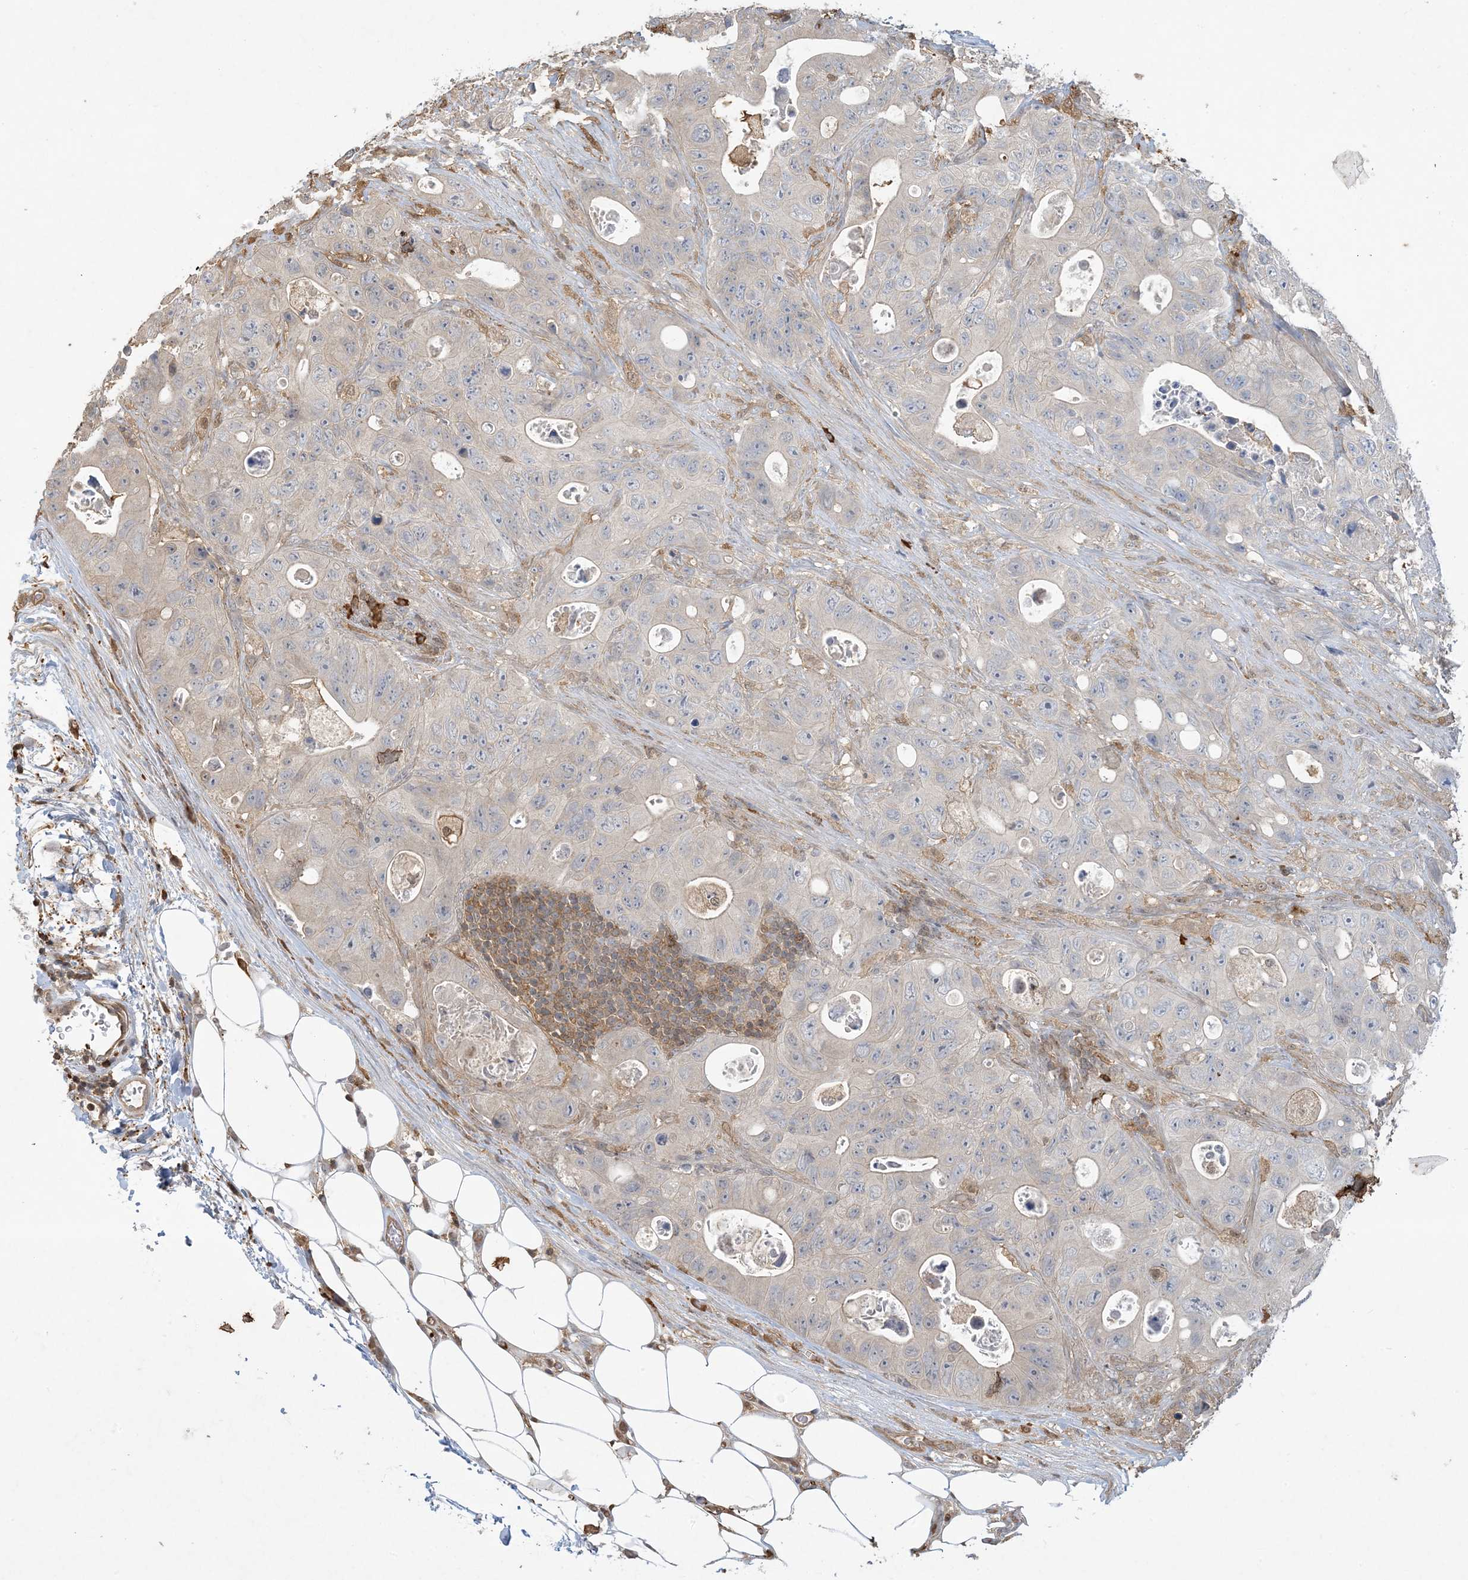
{"staining": {"intensity": "negative", "quantity": "none", "location": "none"}, "tissue": "colorectal cancer", "cell_type": "Tumor cells", "image_type": "cancer", "snomed": [{"axis": "morphology", "description": "Adenocarcinoma, NOS"}, {"axis": "topography", "description": "Colon"}], "caption": "An image of adenocarcinoma (colorectal) stained for a protein demonstrates no brown staining in tumor cells.", "gene": "TMSB4X", "patient": {"sex": "female", "age": 46}}